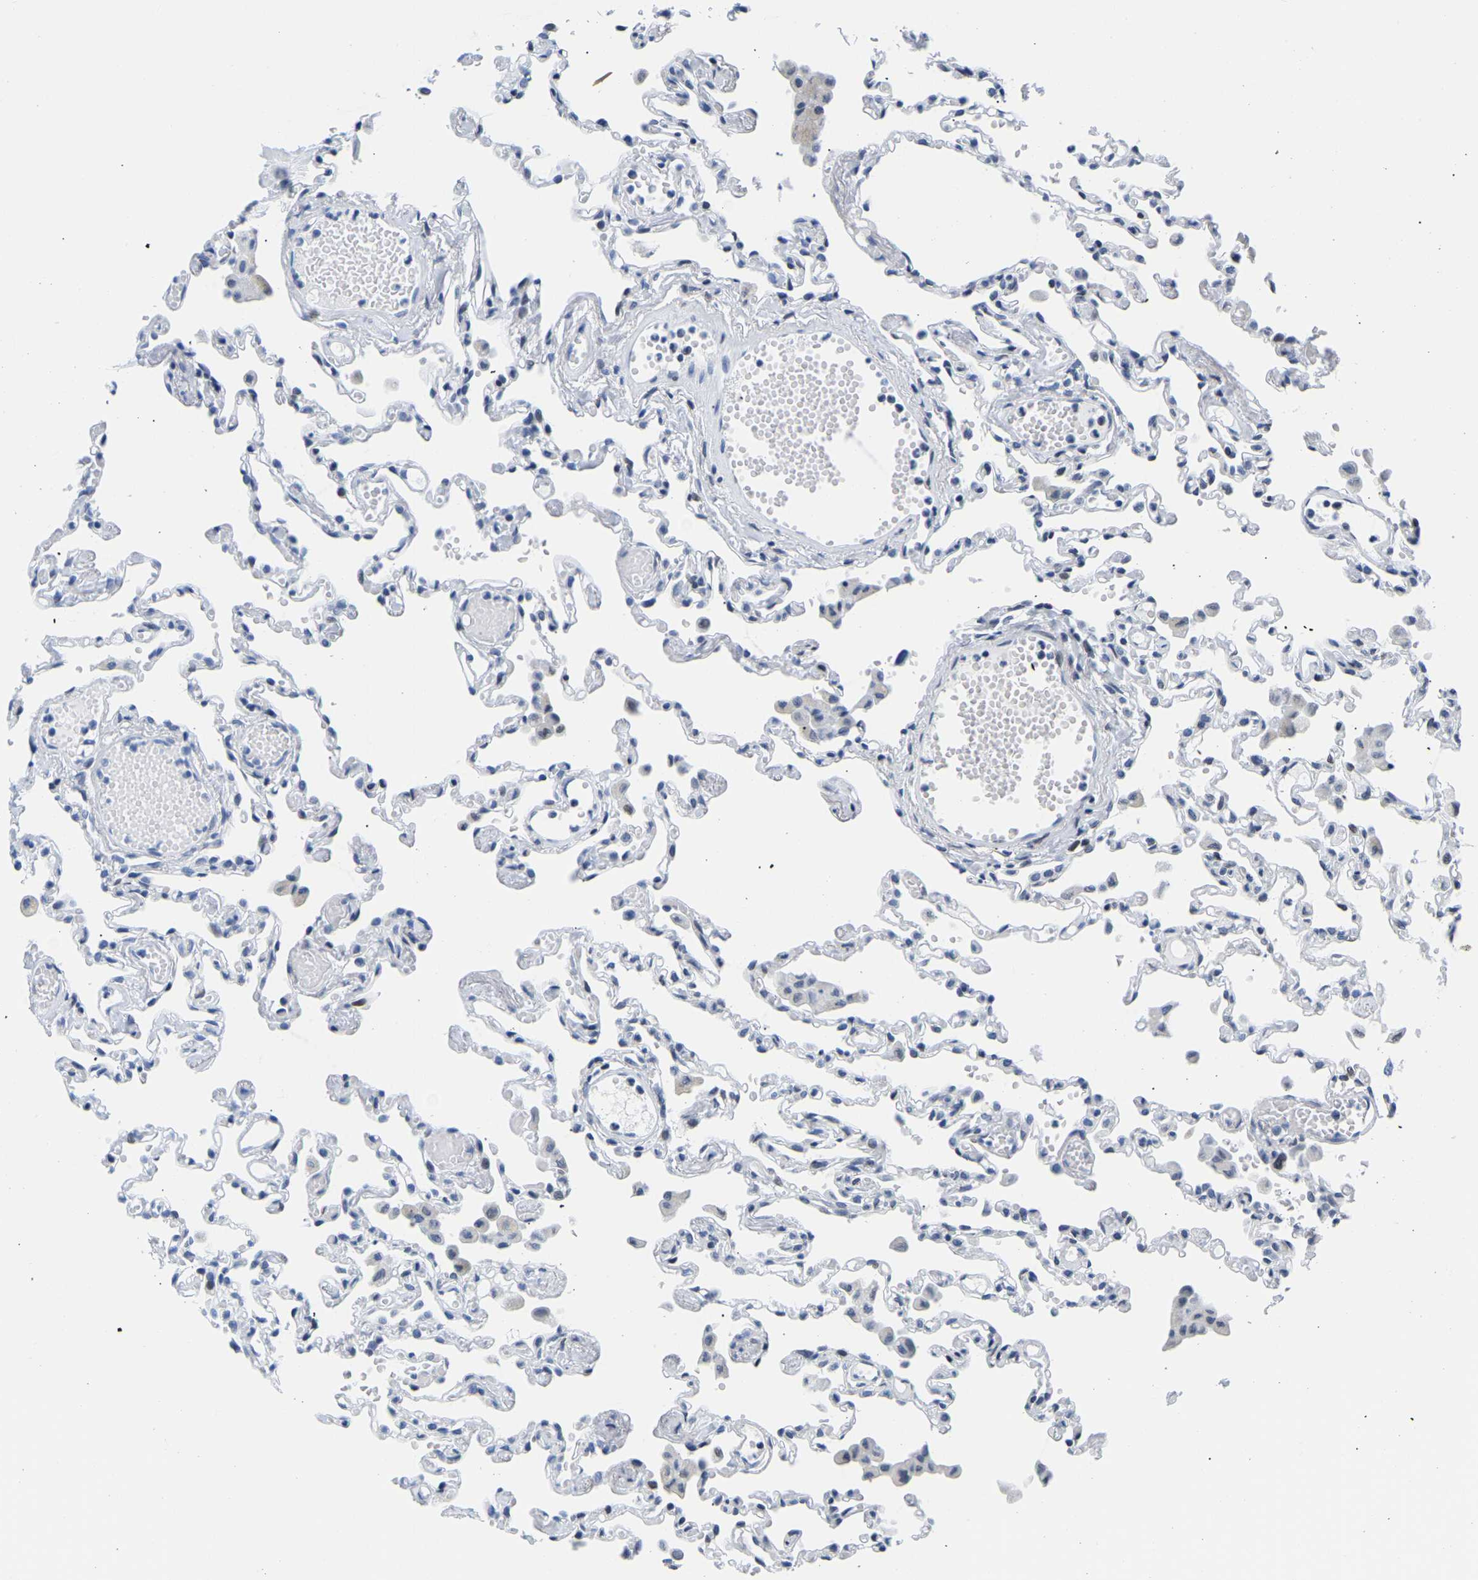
{"staining": {"intensity": "negative", "quantity": "none", "location": "none"}, "tissue": "lung", "cell_type": "Alveolar cells", "image_type": "normal", "snomed": [{"axis": "morphology", "description": "Normal tissue, NOS"}, {"axis": "topography", "description": "Bronchus"}, {"axis": "topography", "description": "Lung"}], "caption": "DAB immunohistochemical staining of unremarkable lung displays no significant expression in alveolar cells.", "gene": "UPK3A", "patient": {"sex": "female", "age": 49}}